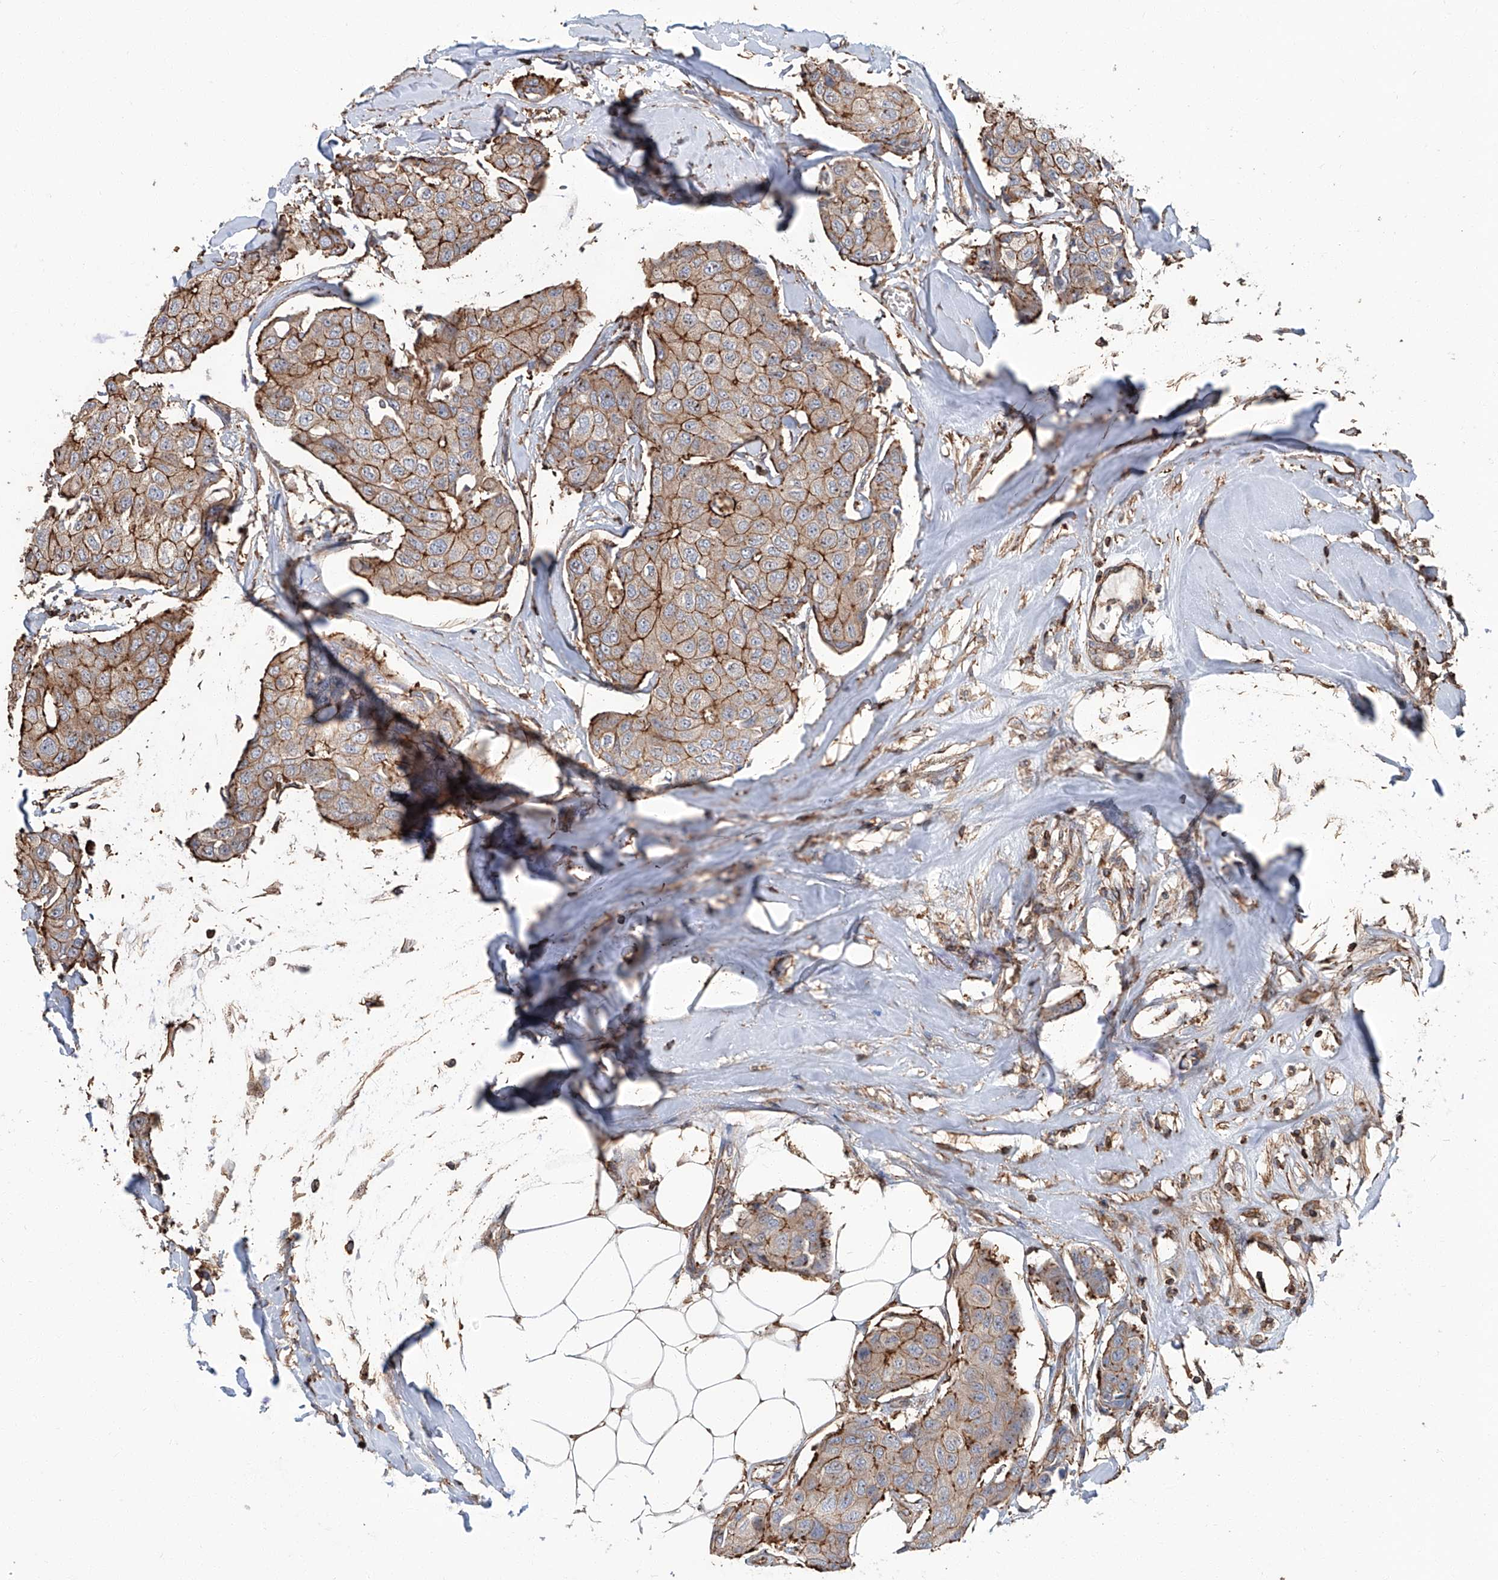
{"staining": {"intensity": "moderate", "quantity": "25%-75%", "location": "cytoplasmic/membranous"}, "tissue": "breast cancer", "cell_type": "Tumor cells", "image_type": "cancer", "snomed": [{"axis": "morphology", "description": "Duct carcinoma"}, {"axis": "topography", "description": "Breast"}], "caption": "Tumor cells reveal moderate cytoplasmic/membranous positivity in about 25%-75% of cells in breast intraductal carcinoma.", "gene": "PIEZO2", "patient": {"sex": "female", "age": 80}}